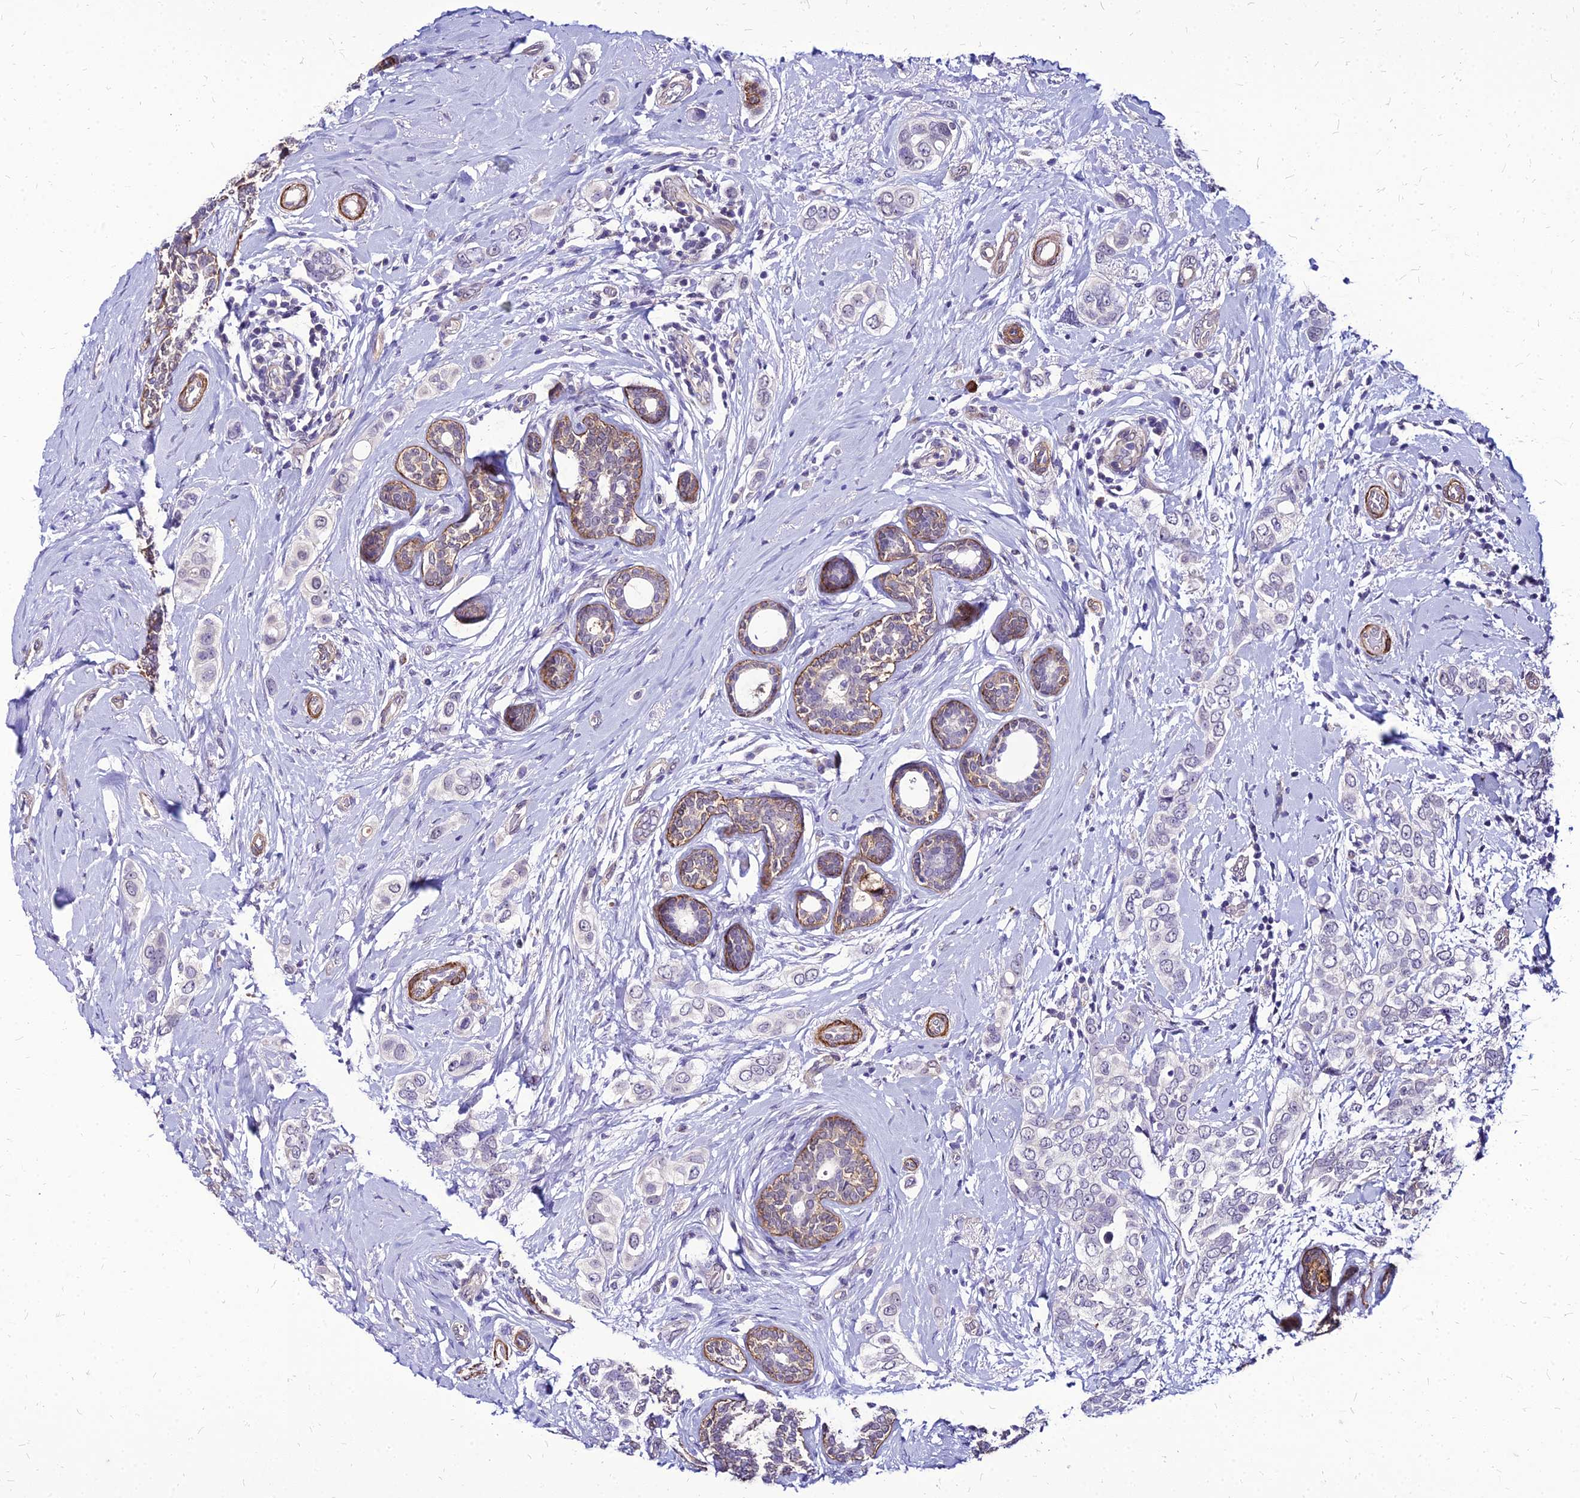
{"staining": {"intensity": "negative", "quantity": "none", "location": "none"}, "tissue": "breast cancer", "cell_type": "Tumor cells", "image_type": "cancer", "snomed": [{"axis": "morphology", "description": "Lobular carcinoma"}, {"axis": "topography", "description": "Breast"}], "caption": "Immunohistochemistry (IHC) of breast cancer (lobular carcinoma) demonstrates no staining in tumor cells. Brightfield microscopy of IHC stained with DAB (3,3'-diaminobenzidine) (brown) and hematoxylin (blue), captured at high magnification.", "gene": "YEATS2", "patient": {"sex": "female", "age": 51}}